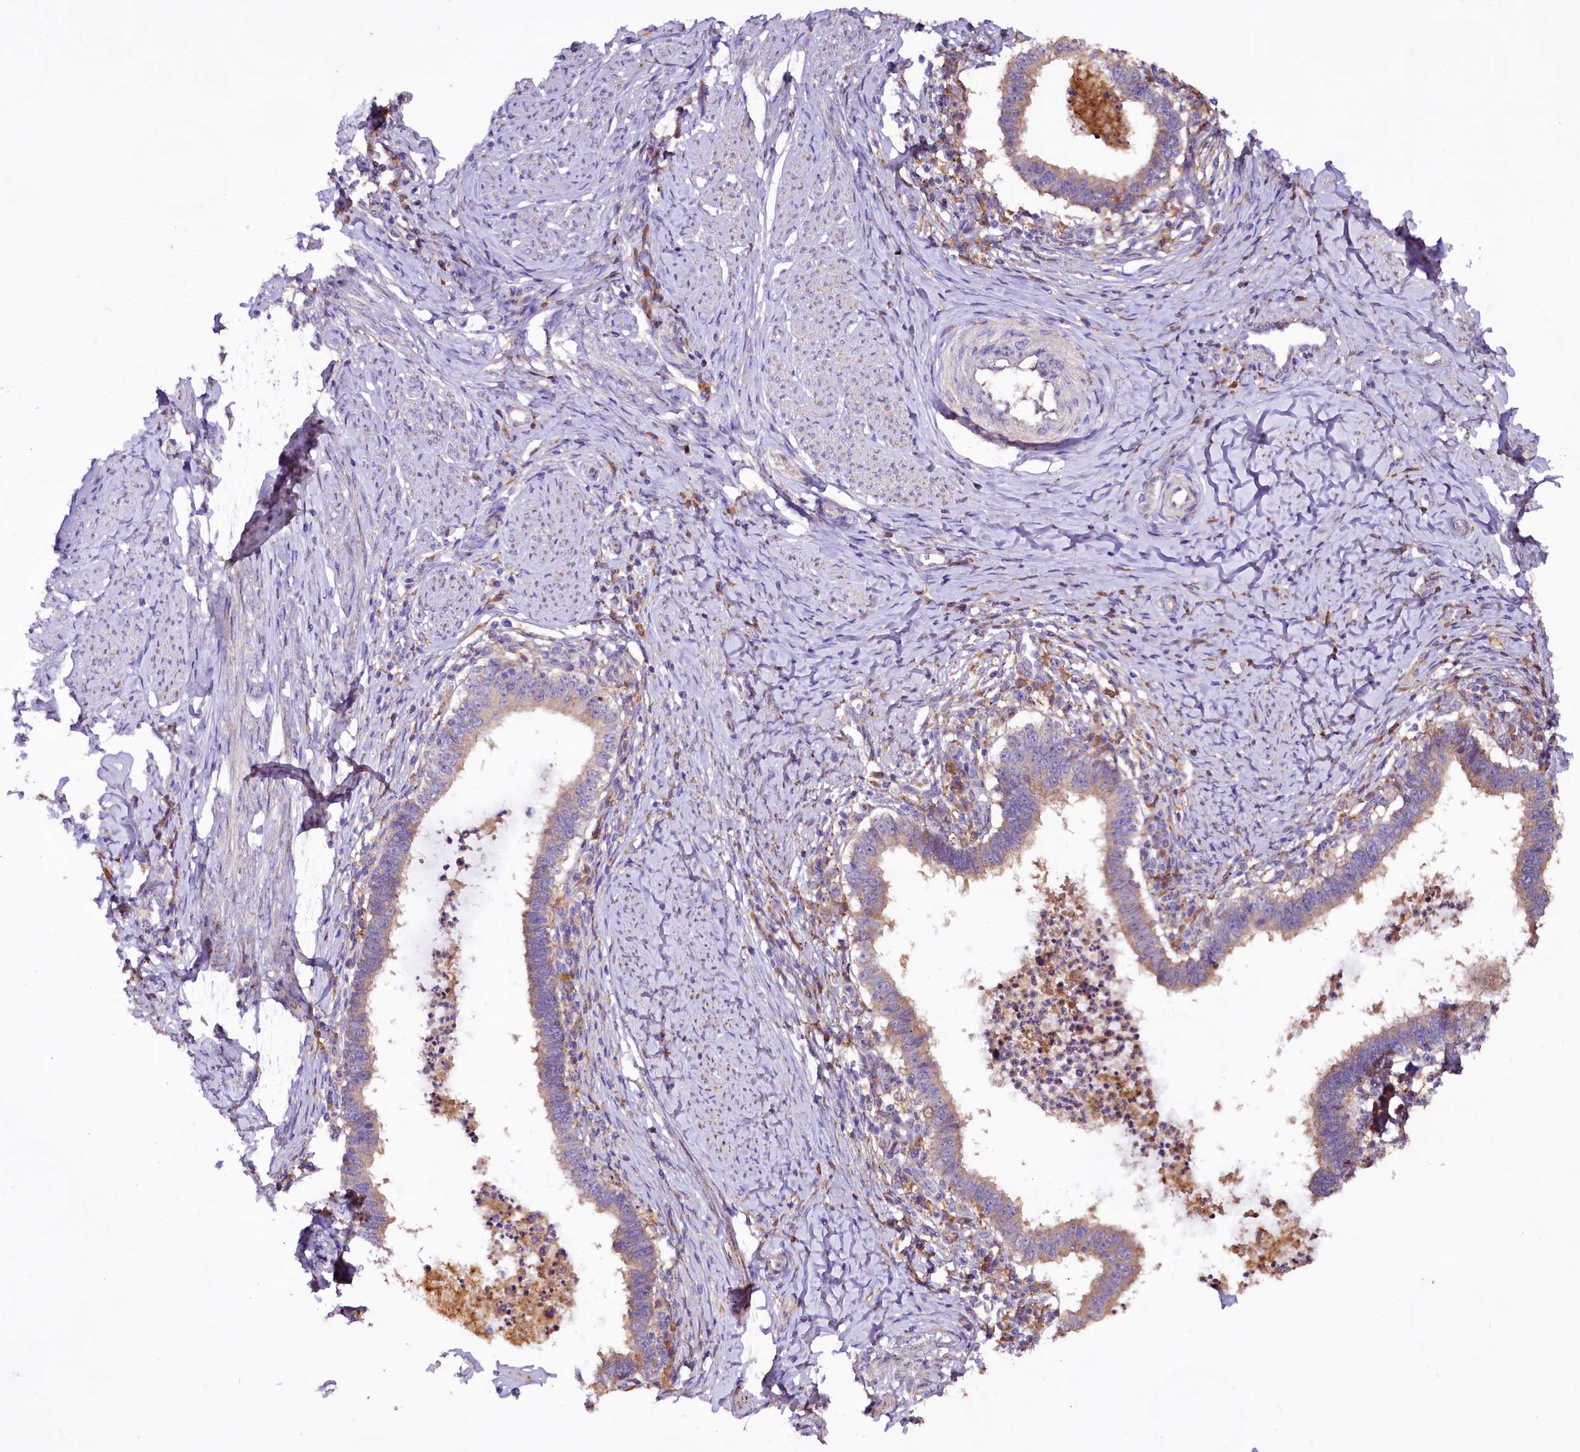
{"staining": {"intensity": "weak", "quantity": "25%-75%", "location": "cytoplasmic/membranous"}, "tissue": "cervical cancer", "cell_type": "Tumor cells", "image_type": "cancer", "snomed": [{"axis": "morphology", "description": "Adenocarcinoma, NOS"}, {"axis": "topography", "description": "Cervix"}], "caption": "Protein staining displays weak cytoplasmic/membranous staining in about 25%-75% of tumor cells in adenocarcinoma (cervical).", "gene": "DMXL2", "patient": {"sex": "female", "age": 36}}